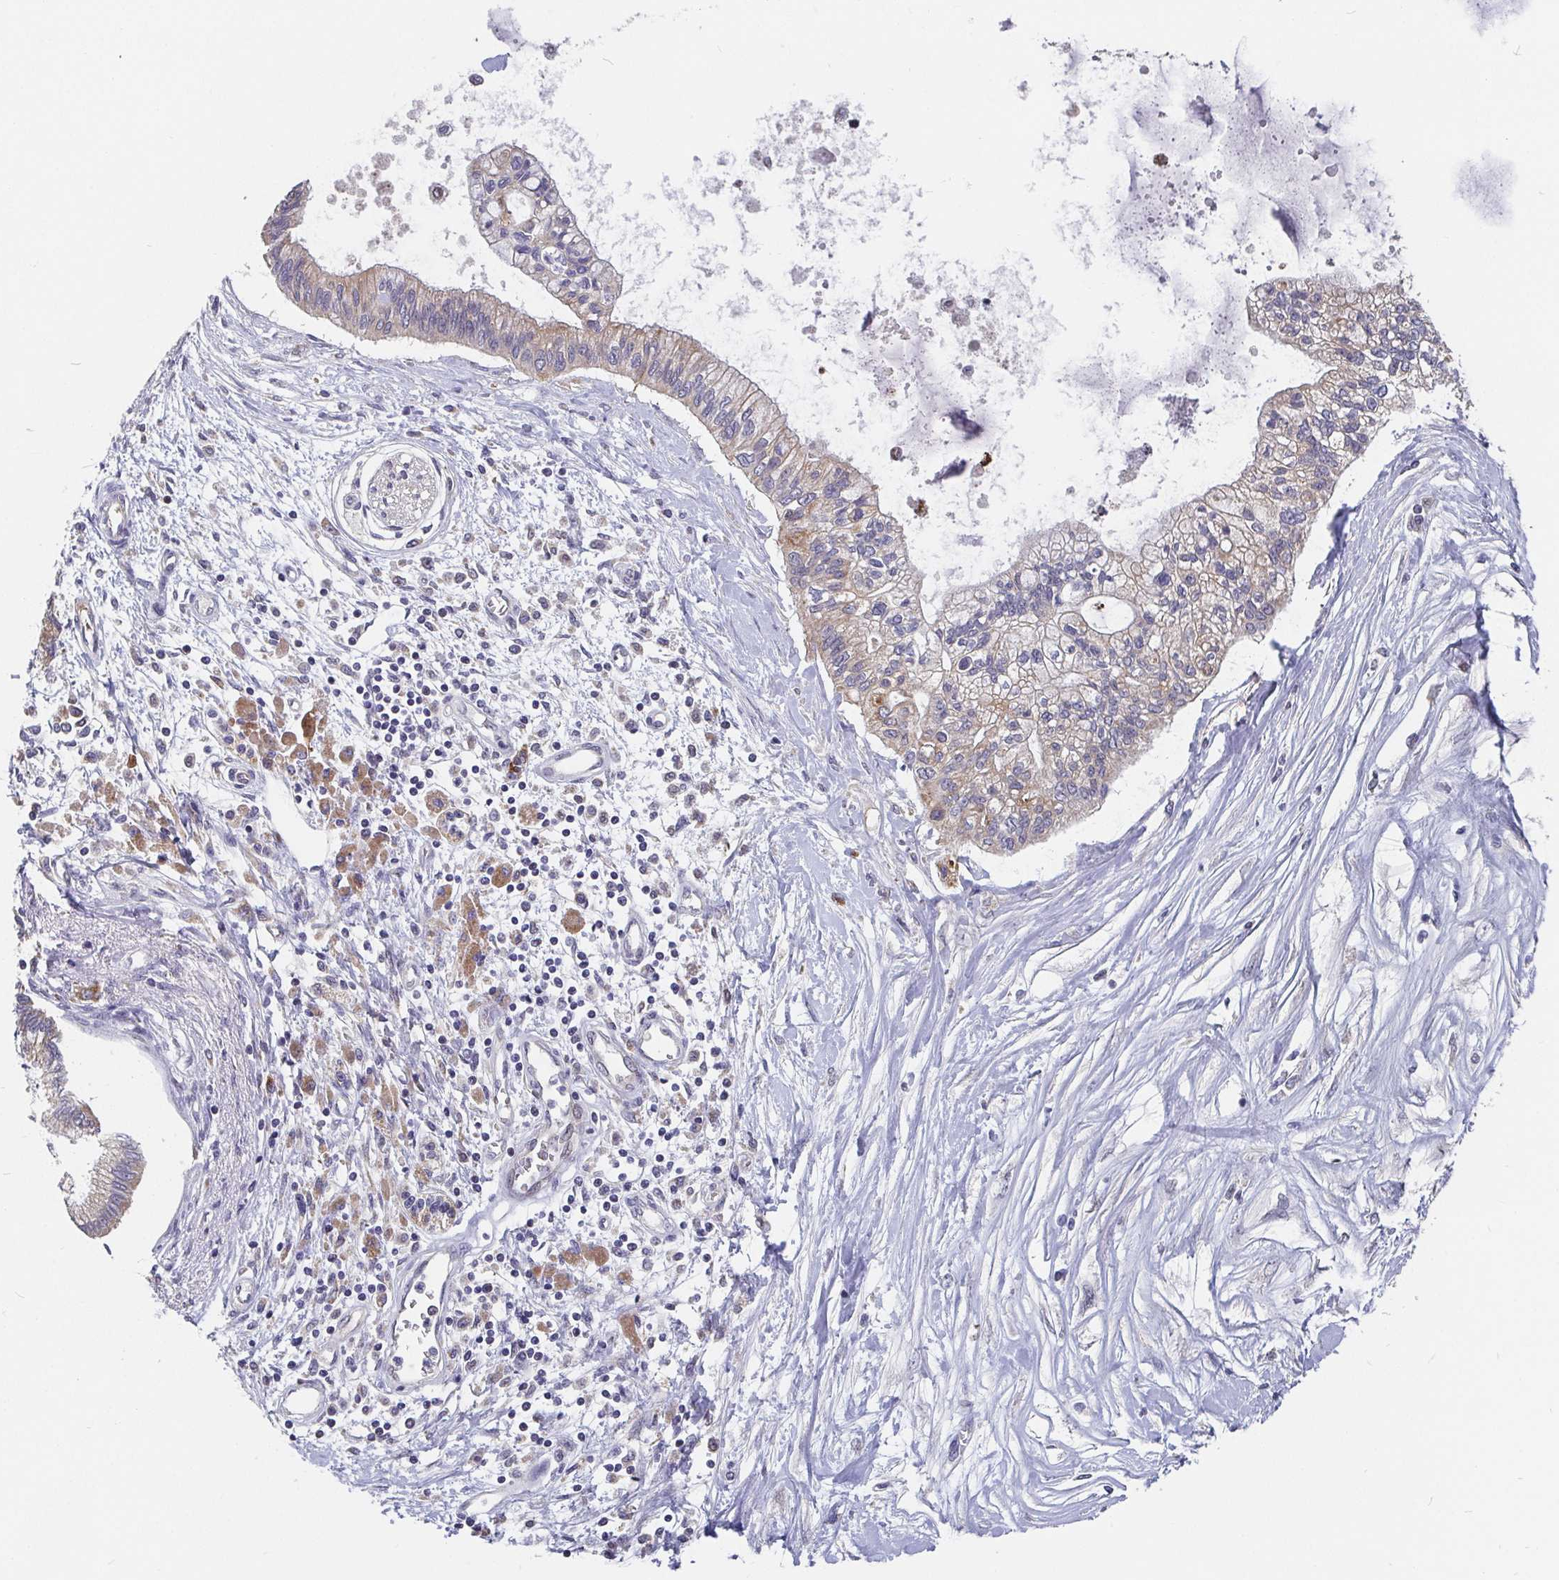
{"staining": {"intensity": "moderate", "quantity": ">75%", "location": "cytoplasmic/membranous"}, "tissue": "pancreatic cancer", "cell_type": "Tumor cells", "image_type": "cancer", "snomed": [{"axis": "morphology", "description": "Adenocarcinoma, NOS"}, {"axis": "topography", "description": "Pancreas"}], "caption": "Immunohistochemistry (IHC) (DAB) staining of pancreatic cancer shows moderate cytoplasmic/membranous protein staining in approximately >75% of tumor cells.", "gene": "PDF", "patient": {"sex": "female", "age": 77}}